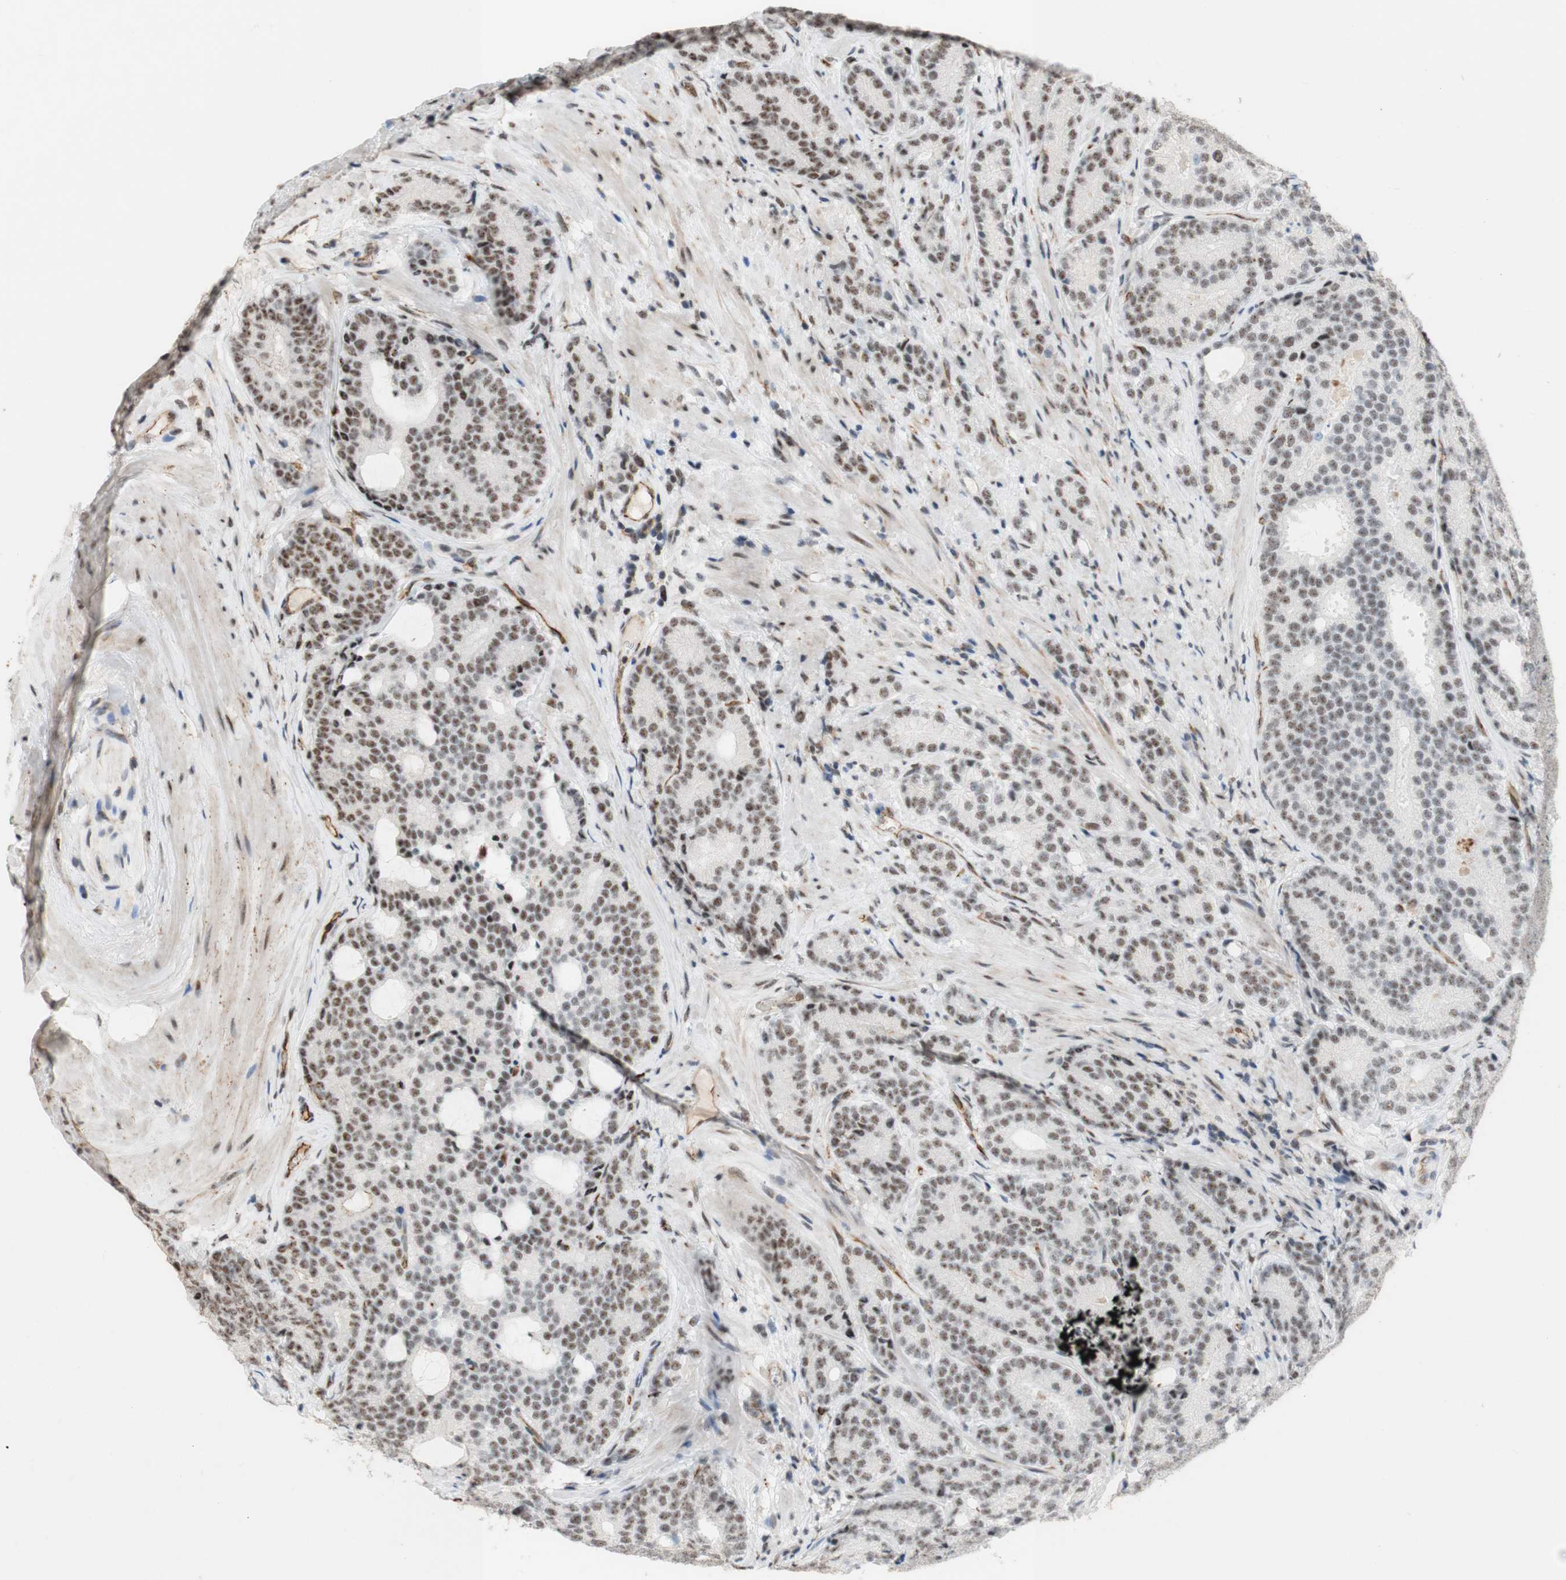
{"staining": {"intensity": "weak", "quantity": "25%-75%", "location": "nuclear"}, "tissue": "prostate cancer", "cell_type": "Tumor cells", "image_type": "cancer", "snomed": [{"axis": "morphology", "description": "Adenocarcinoma, High grade"}, {"axis": "topography", "description": "Prostate"}], "caption": "Protein staining exhibits weak nuclear expression in about 25%-75% of tumor cells in prostate cancer (high-grade adenocarcinoma).", "gene": "SAP18", "patient": {"sex": "male", "age": 61}}